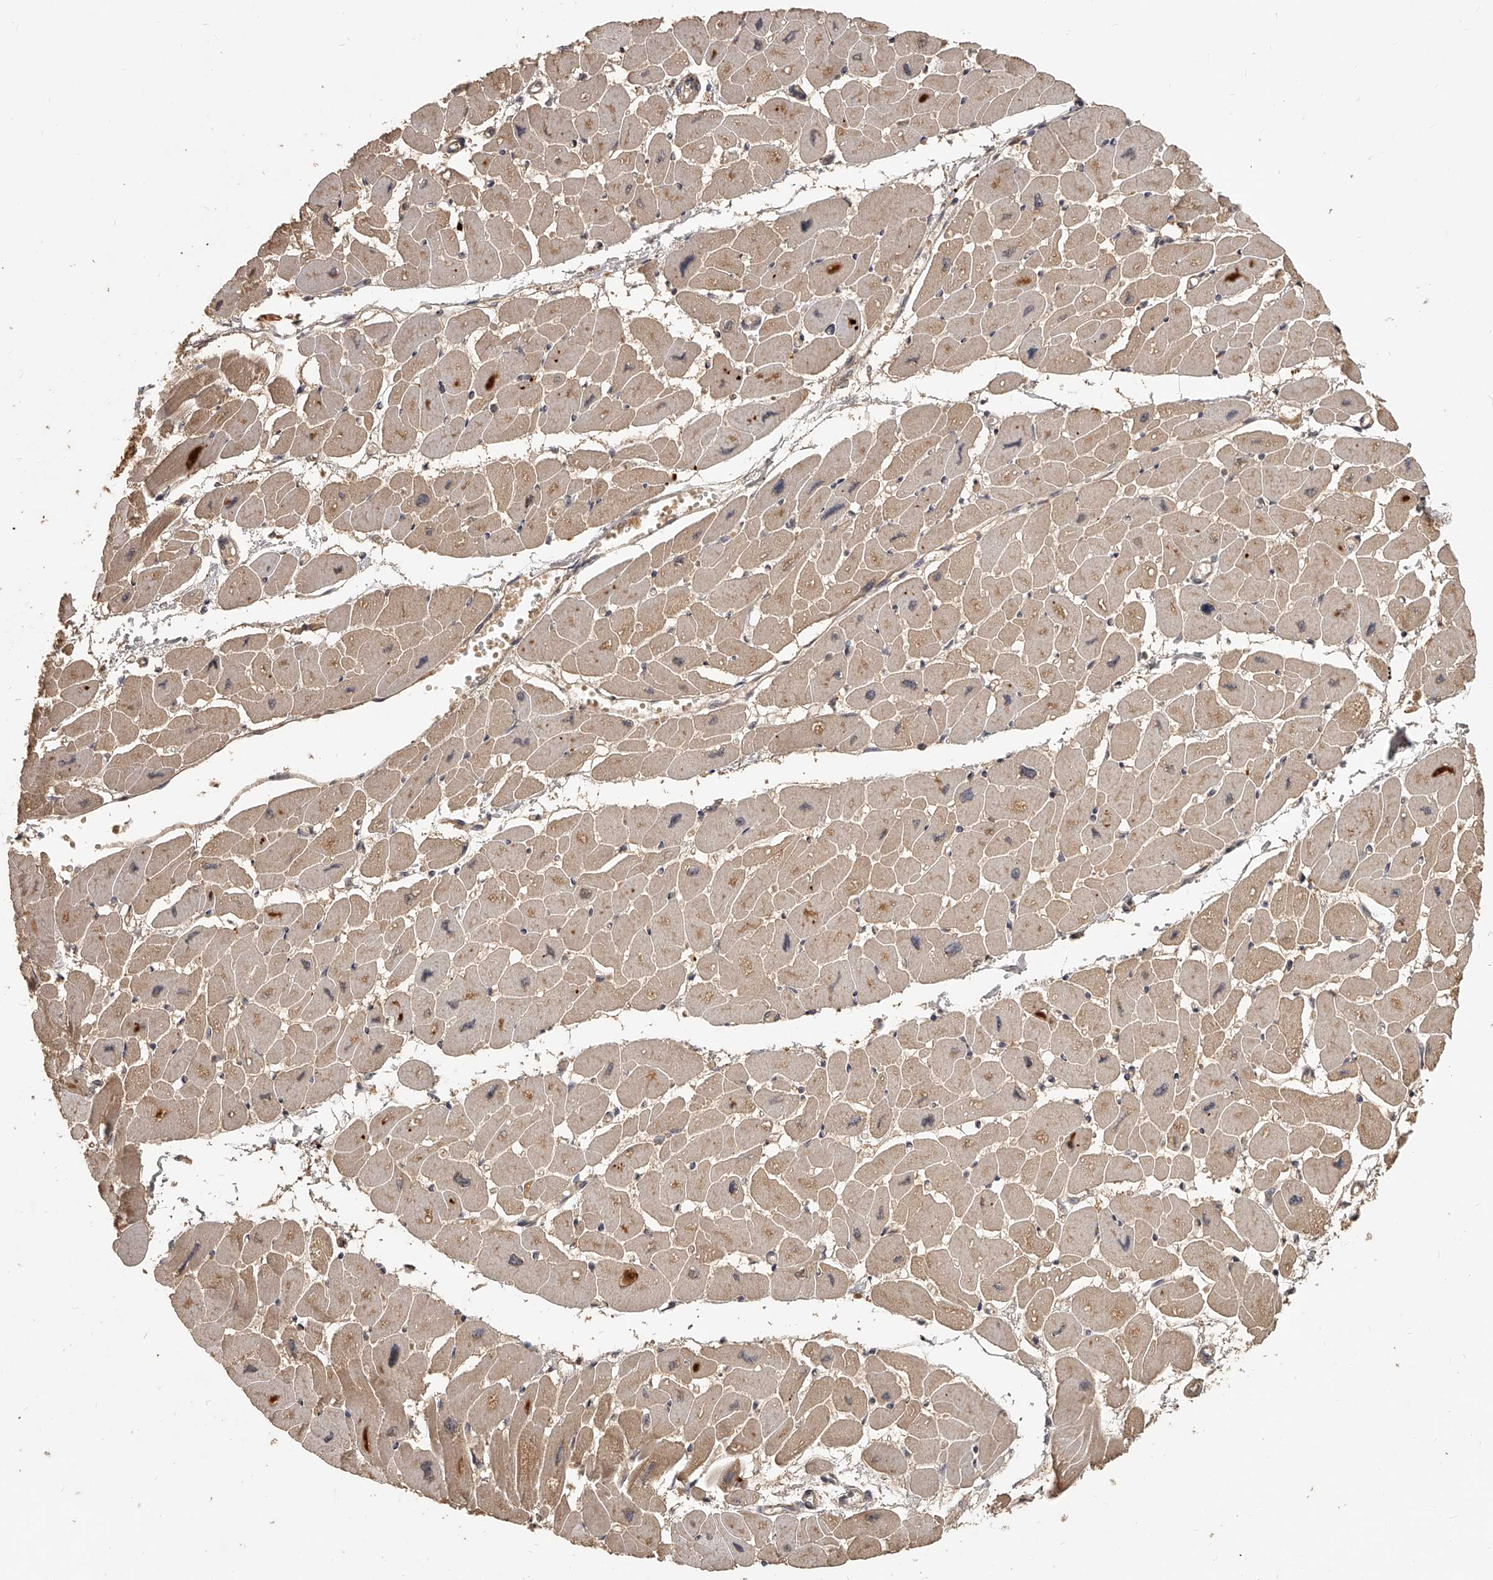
{"staining": {"intensity": "moderate", "quantity": ">75%", "location": "cytoplasmic/membranous"}, "tissue": "heart muscle", "cell_type": "Cardiomyocytes", "image_type": "normal", "snomed": [{"axis": "morphology", "description": "Normal tissue, NOS"}, {"axis": "topography", "description": "Heart"}], "caption": "Immunohistochemical staining of normal heart muscle demonstrates >75% levels of moderate cytoplasmic/membranous protein positivity in about >75% of cardiomyocytes.", "gene": "SLC37A1", "patient": {"sex": "female", "age": 54}}